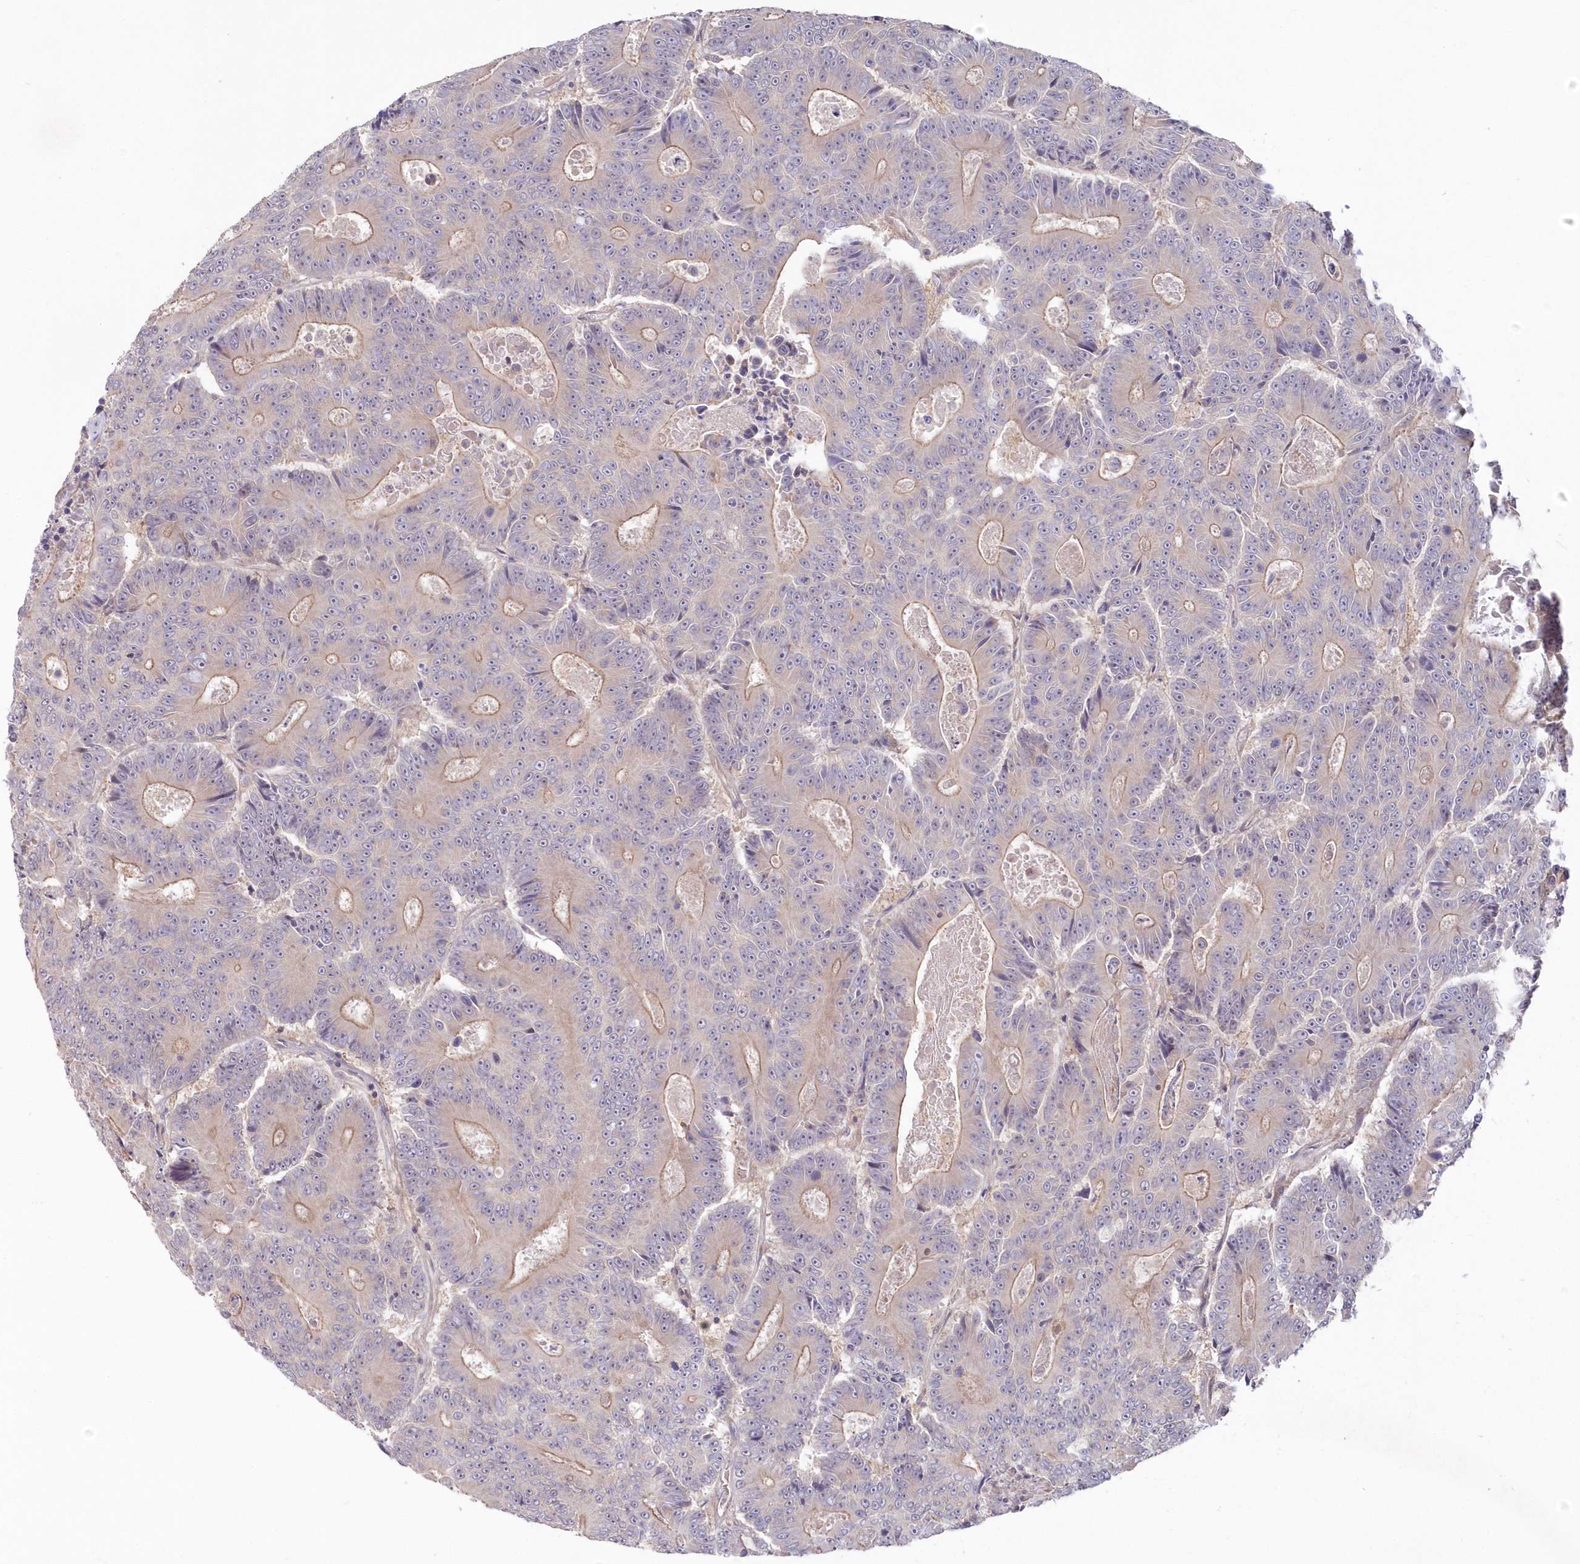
{"staining": {"intensity": "weak", "quantity": "25%-75%", "location": "cytoplasmic/membranous"}, "tissue": "colorectal cancer", "cell_type": "Tumor cells", "image_type": "cancer", "snomed": [{"axis": "morphology", "description": "Adenocarcinoma, NOS"}, {"axis": "topography", "description": "Colon"}], "caption": "The micrograph shows a brown stain indicating the presence of a protein in the cytoplasmic/membranous of tumor cells in adenocarcinoma (colorectal).", "gene": "TBCA", "patient": {"sex": "male", "age": 83}}